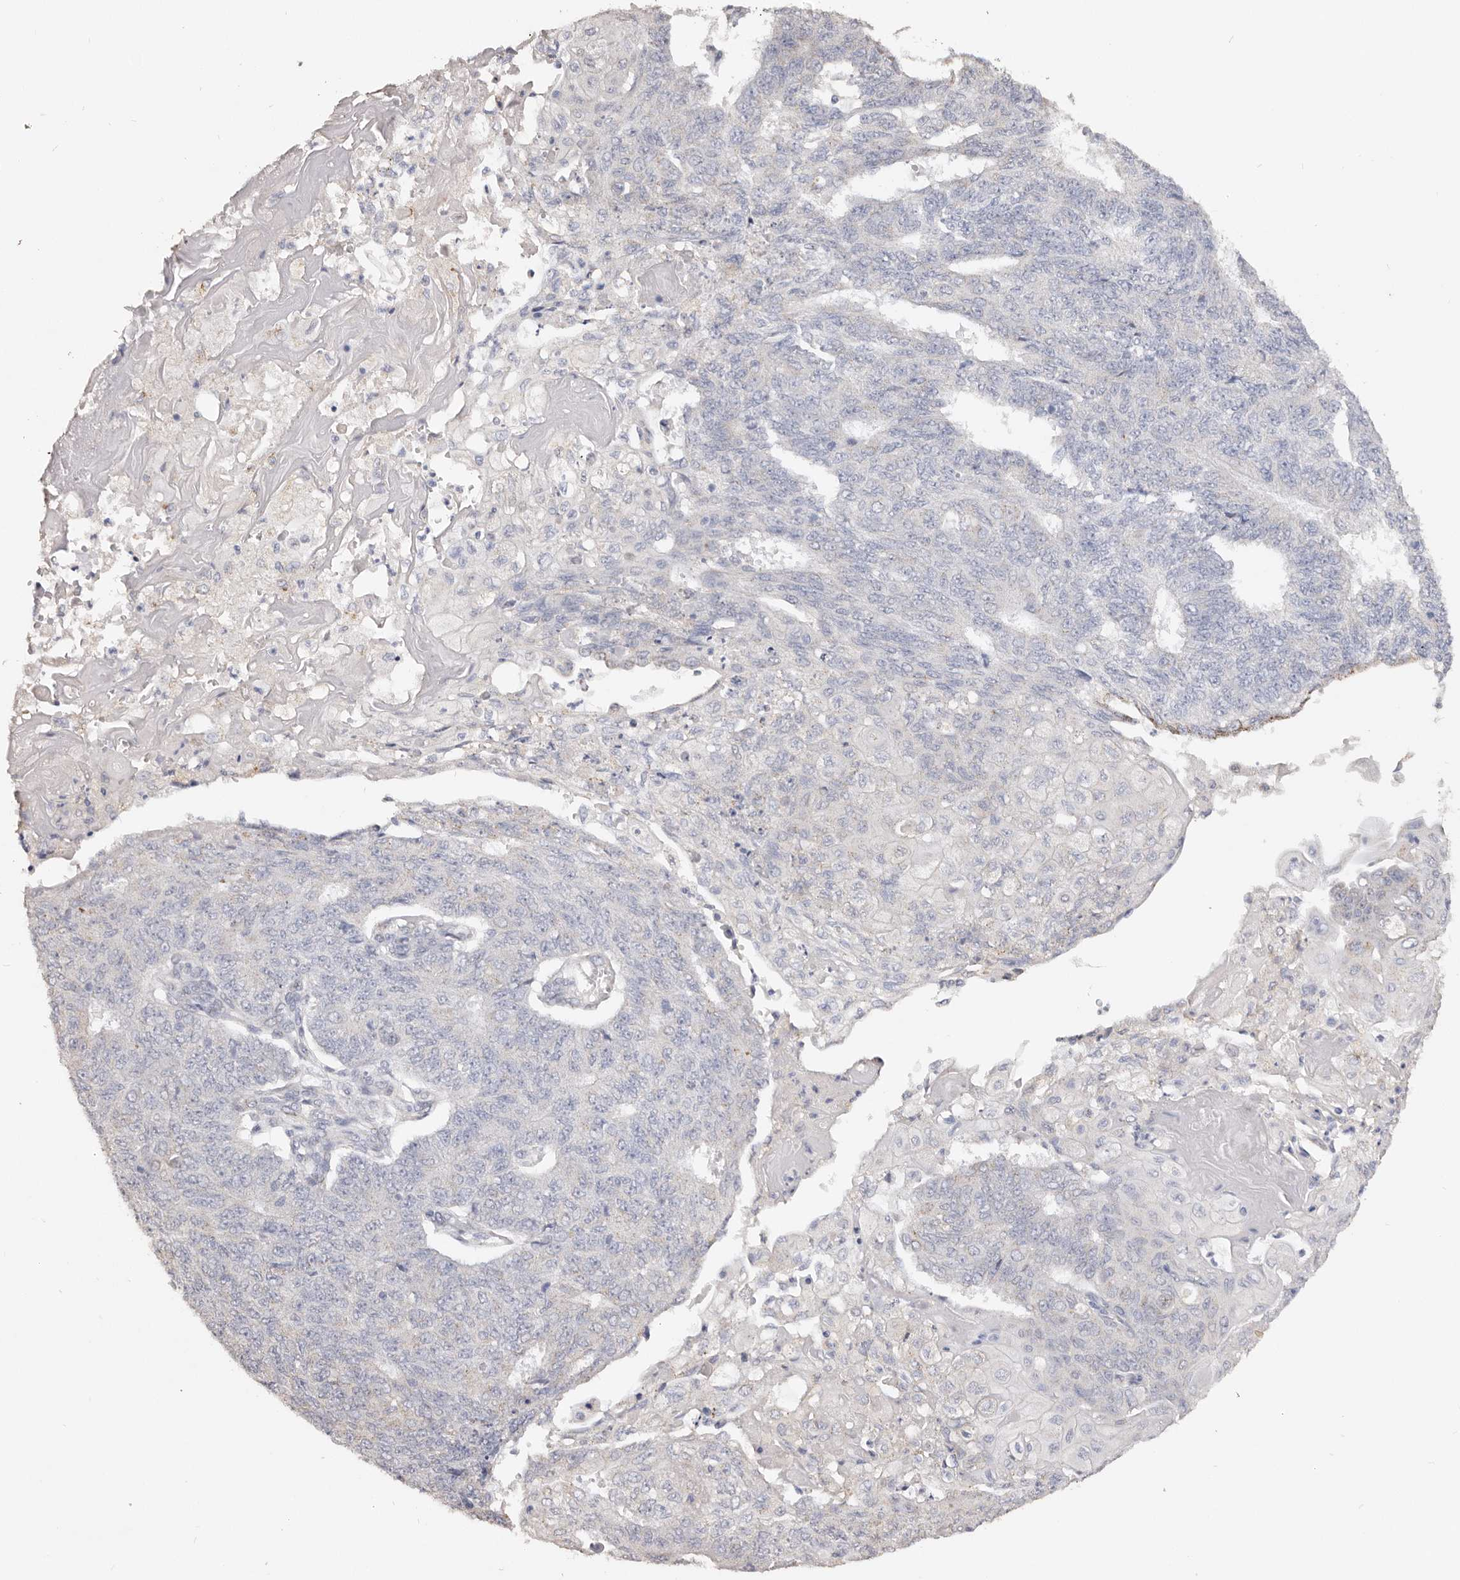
{"staining": {"intensity": "negative", "quantity": "none", "location": "none"}, "tissue": "endometrial cancer", "cell_type": "Tumor cells", "image_type": "cancer", "snomed": [{"axis": "morphology", "description": "Adenocarcinoma, NOS"}, {"axis": "topography", "description": "Endometrium"}], "caption": "High magnification brightfield microscopy of endometrial cancer (adenocarcinoma) stained with DAB (3,3'-diaminobenzidine) (brown) and counterstained with hematoxylin (blue): tumor cells show no significant positivity.", "gene": "LGALS7B", "patient": {"sex": "female", "age": 32}}